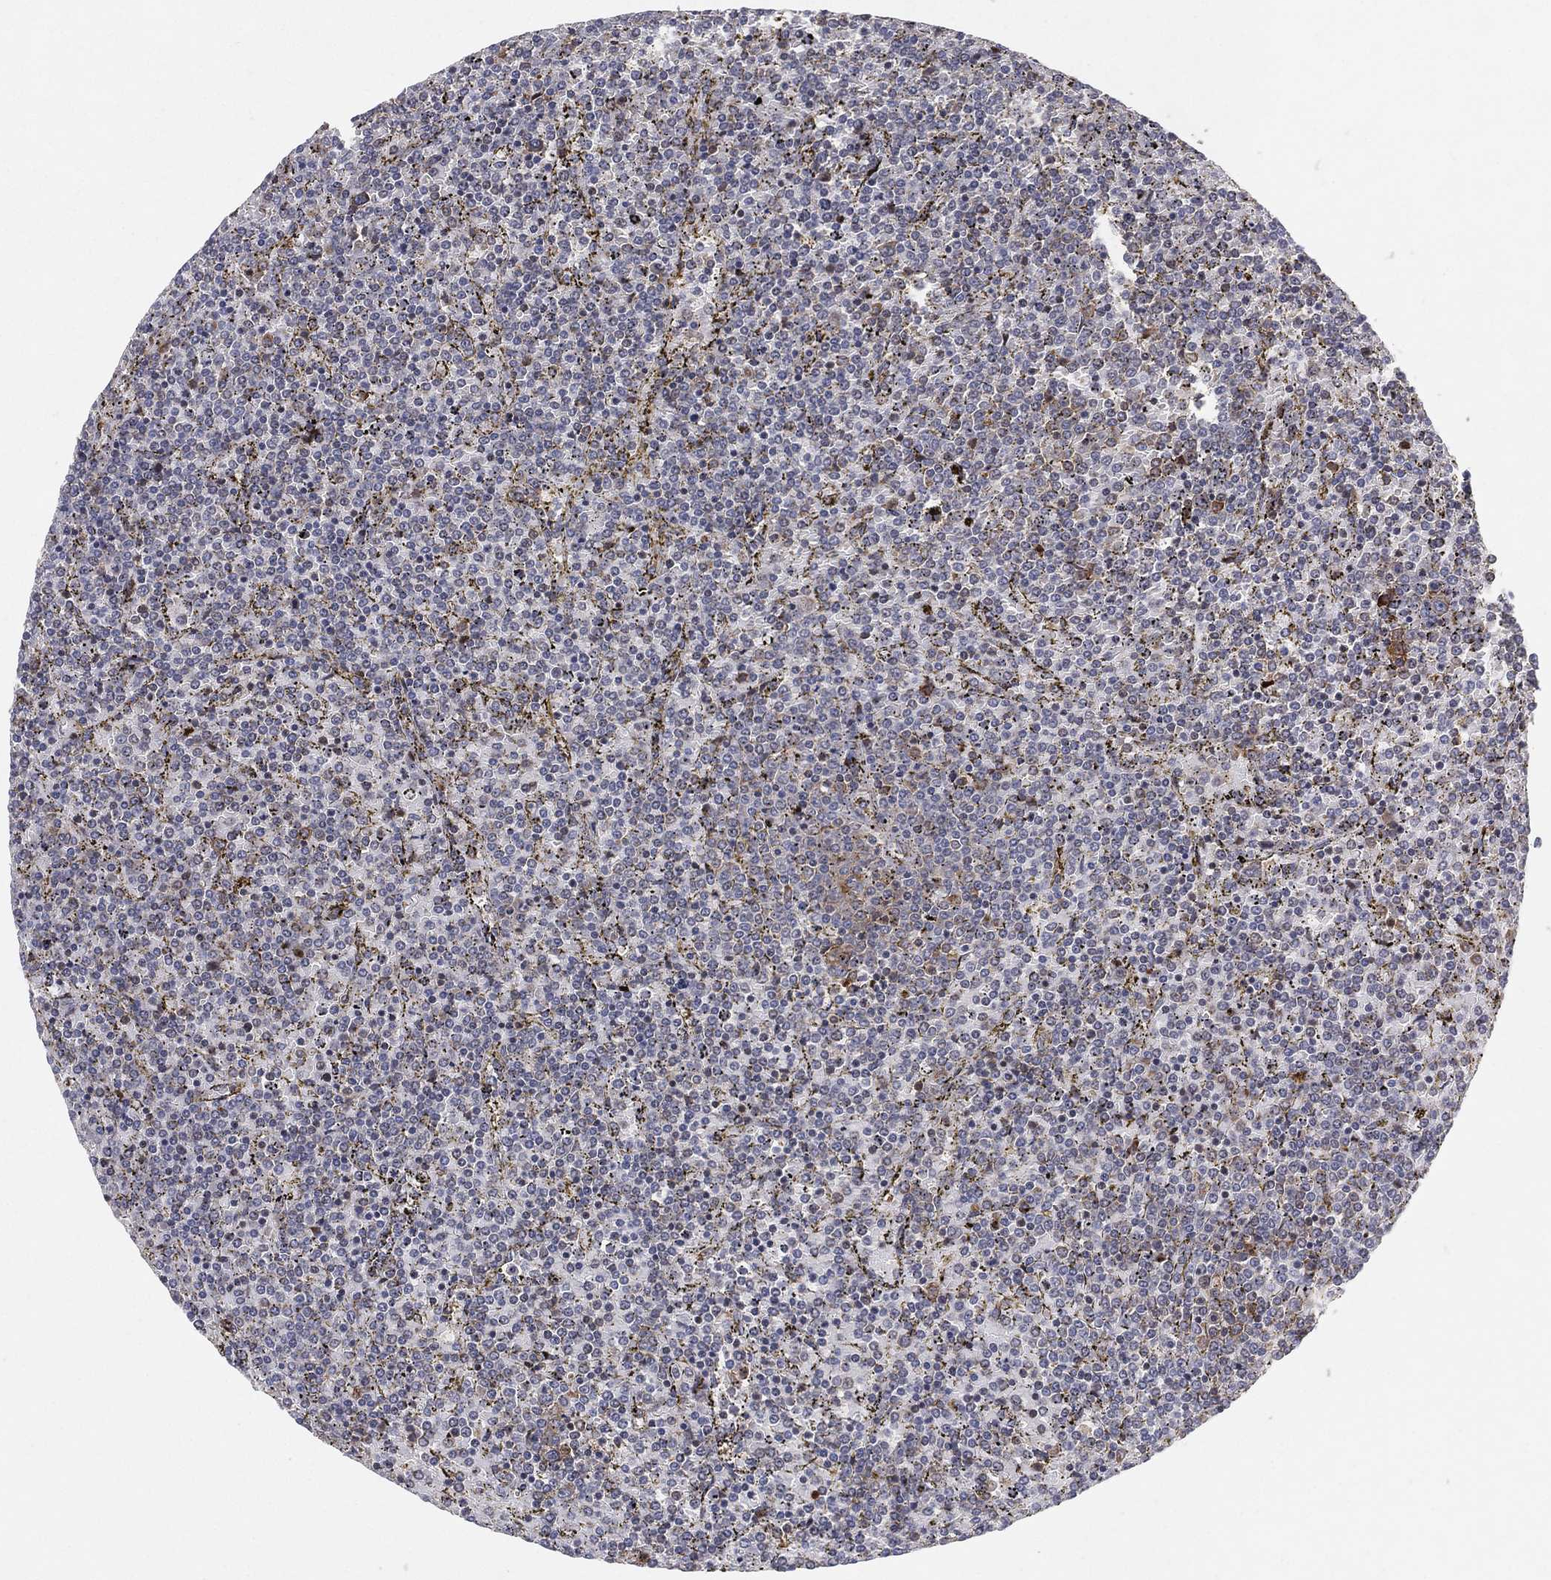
{"staining": {"intensity": "negative", "quantity": "none", "location": "none"}, "tissue": "lymphoma", "cell_type": "Tumor cells", "image_type": "cancer", "snomed": [{"axis": "morphology", "description": "Malignant lymphoma, non-Hodgkin's type, Low grade"}, {"axis": "topography", "description": "Spleen"}], "caption": "Immunohistochemistry of human lymphoma exhibits no staining in tumor cells. (DAB (3,3'-diaminobenzidine) IHC visualized using brightfield microscopy, high magnification).", "gene": "TMTC4", "patient": {"sex": "female", "age": 77}}